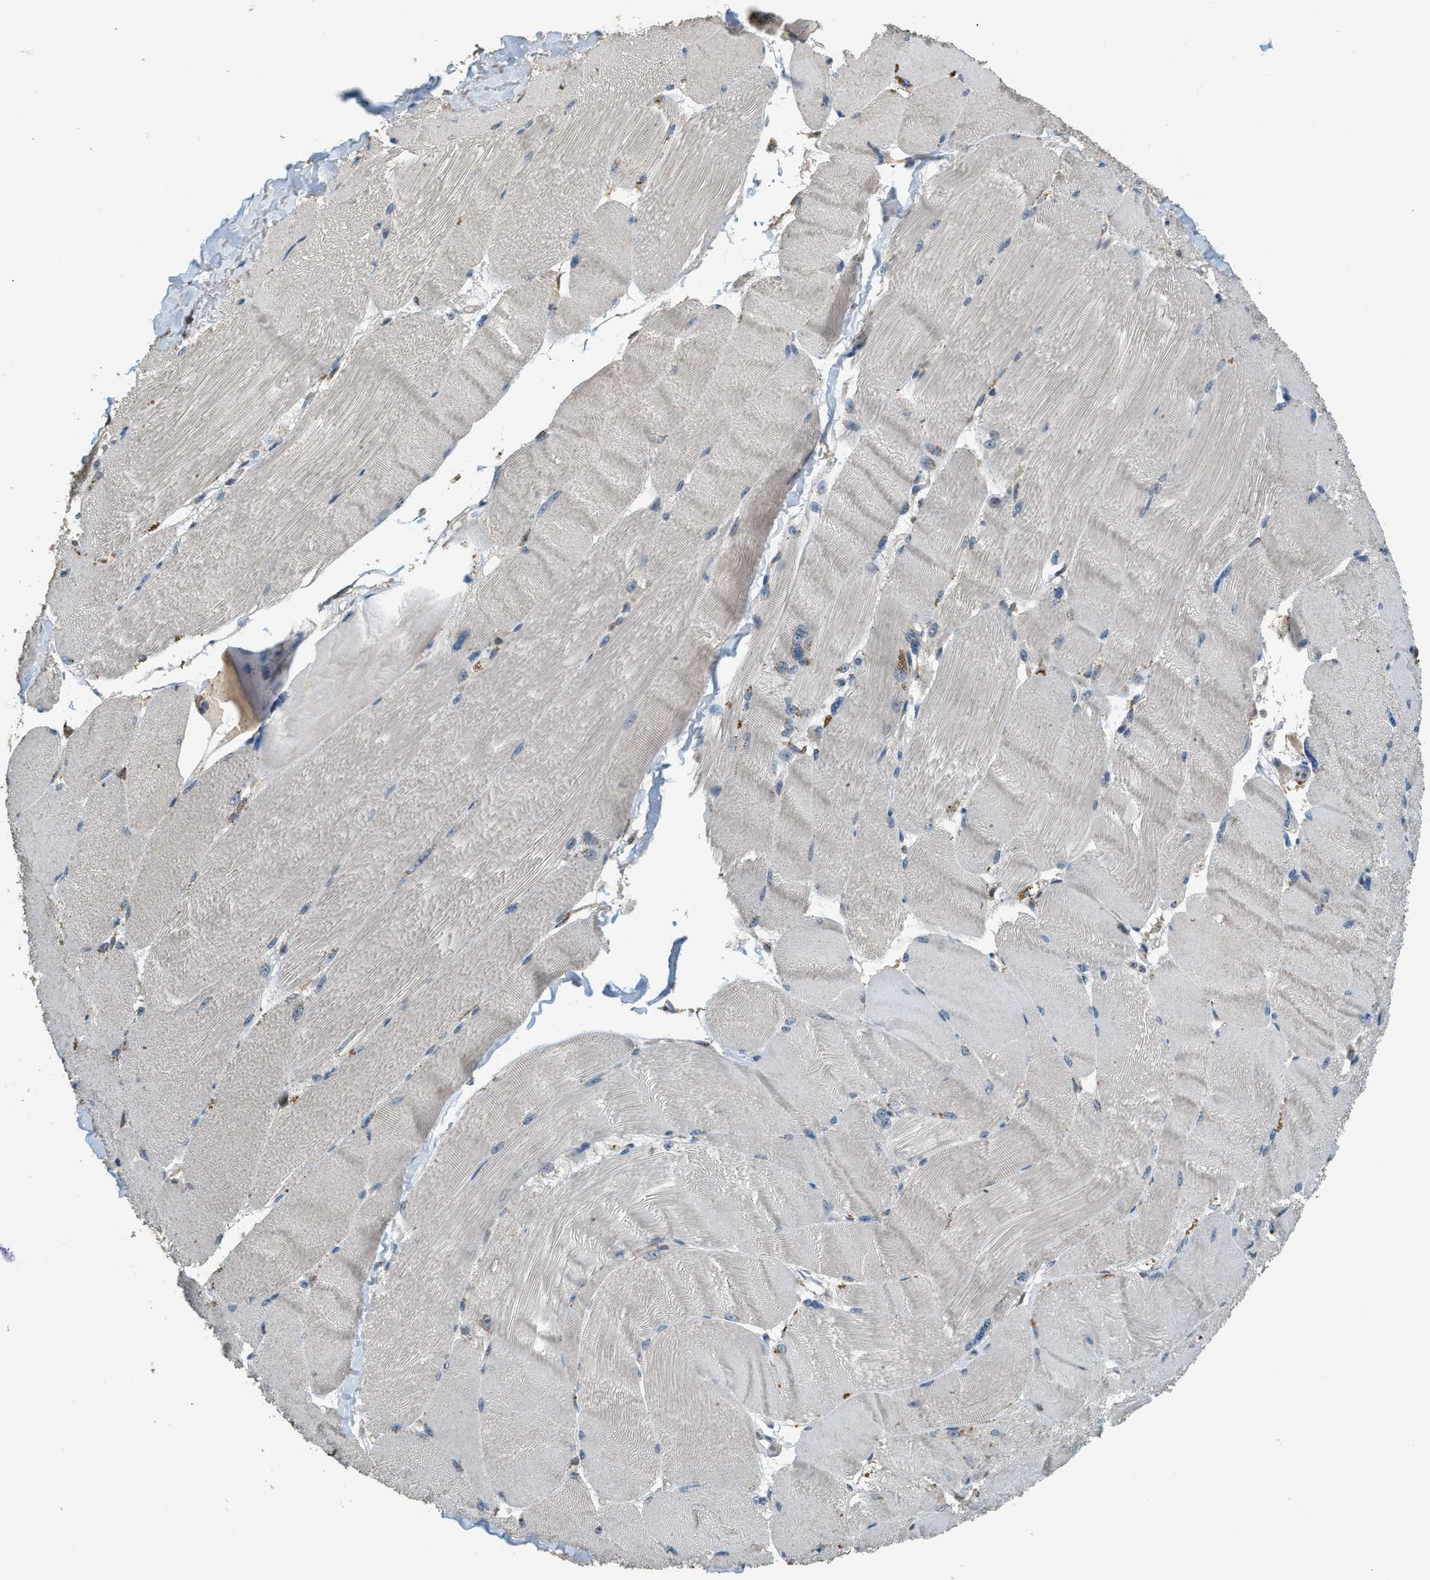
{"staining": {"intensity": "weak", "quantity": "<25%", "location": "cytoplasmic/membranous"}, "tissue": "skeletal muscle", "cell_type": "Myocytes", "image_type": "normal", "snomed": [{"axis": "morphology", "description": "Normal tissue, NOS"}, {"axis": "topography", "description": "Skin"}, {"axis": "topography", "description": "Skeletal muscle"}], "caption": "Micrograph shows no protein positivity in myocytes of benign skeletal muscle. The staining is performed using DAB brown chromogen with nuclei counter-stained in using hematoxylin.", "gene": "IPO7", "patient": {"sex": "male", "age": 83}}